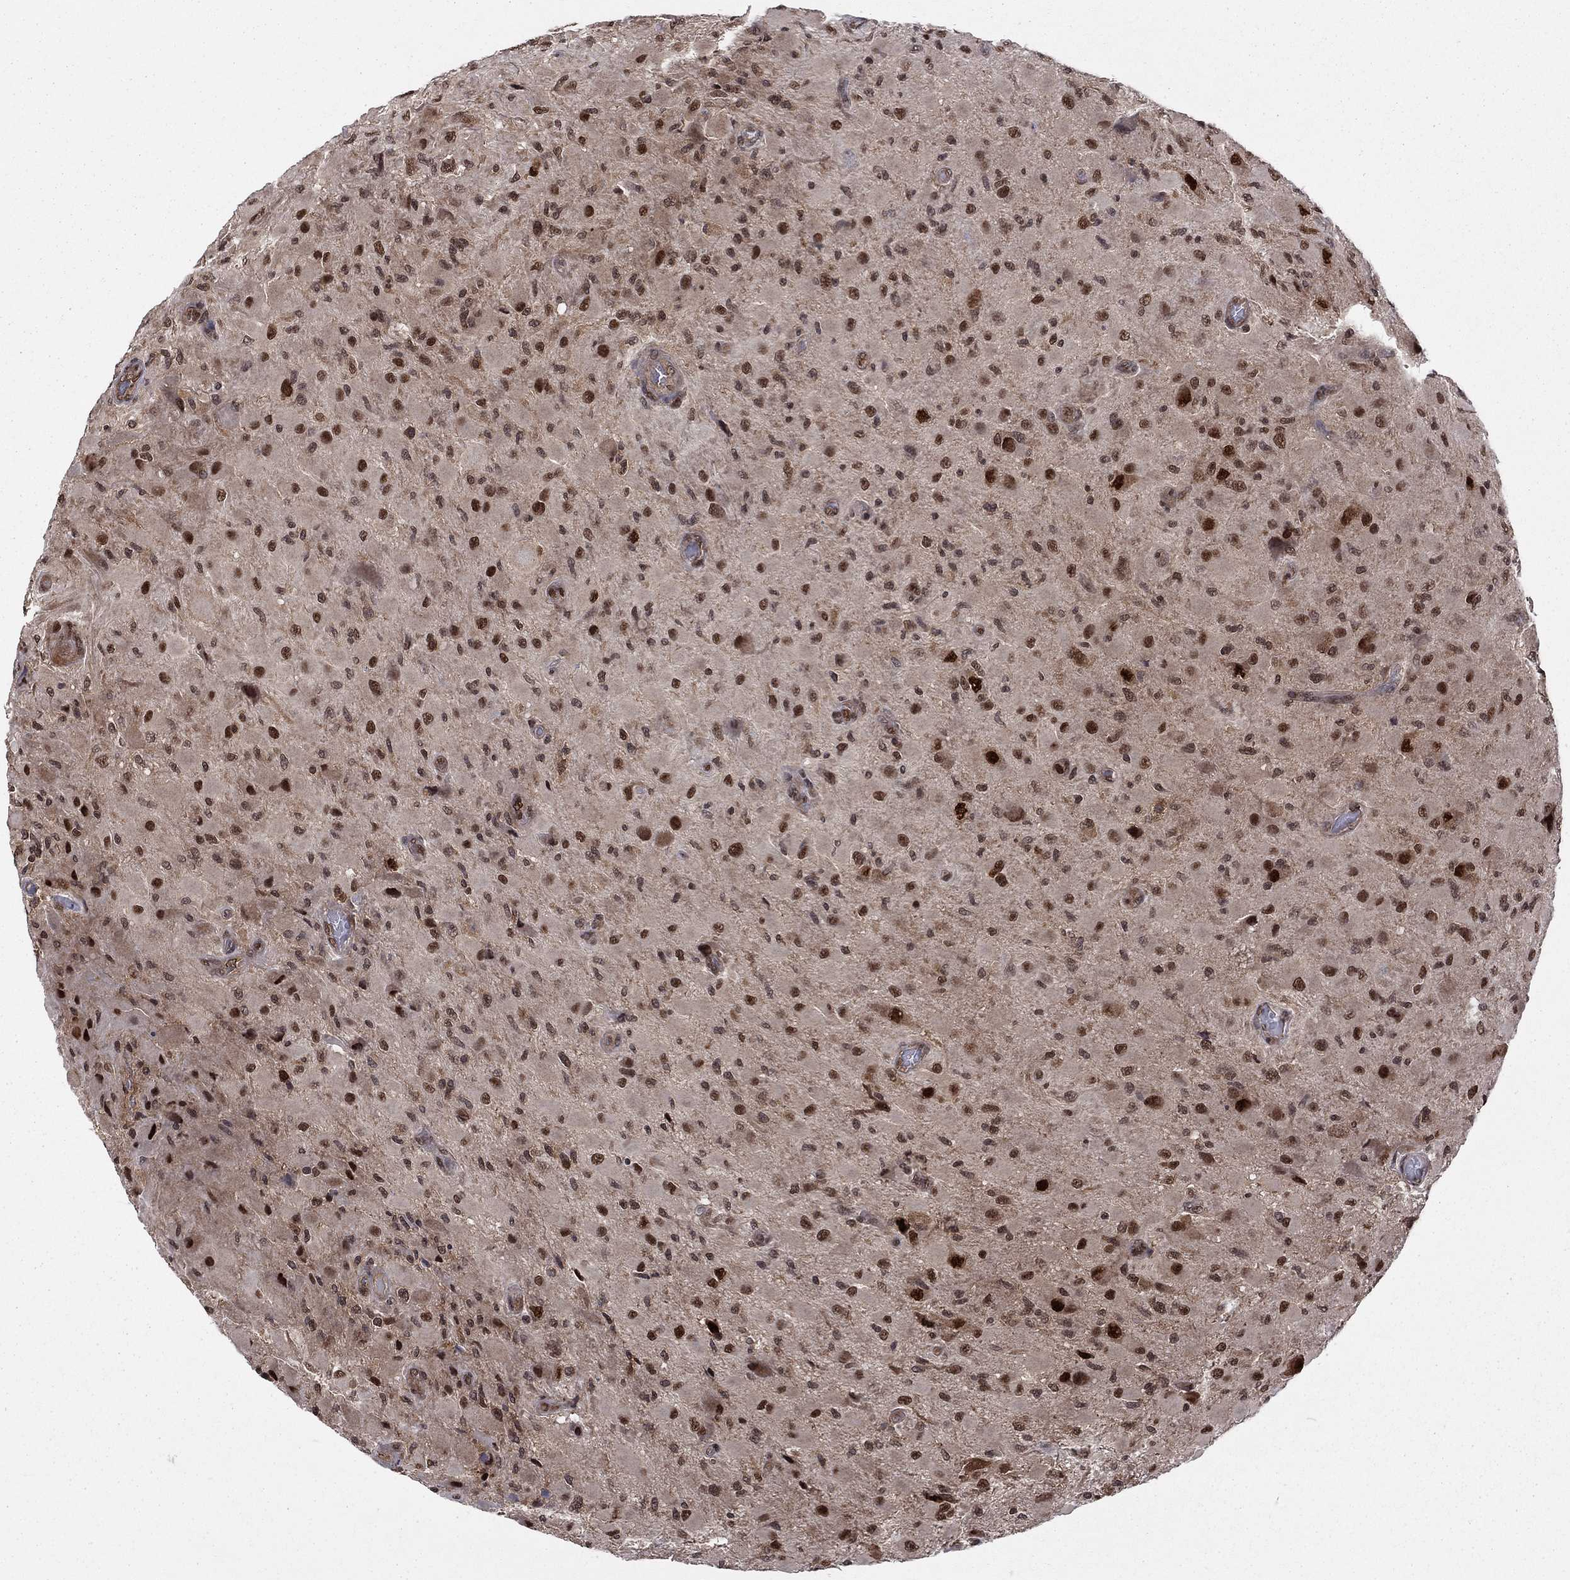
{"staining": {"intensity": "strong", "quantity": ">75%", "location": "nuclear"}, "tissue": "glioma", "cell_type": "Tumor cells", "image_type": "cancer", "snomed": [{"axis": "morphology", "description": "Glioma, malignant, High grade"}, {"axis": "topography", "description": "Cerebral cortex"}], "caption": "Protein positivity by IHC reveals strong nuclear staining in about >75% of tumor cells in high-grade glioma (malignant).", "gene": "PSMD2", "patient": {"sex": "male", "age": 35}}